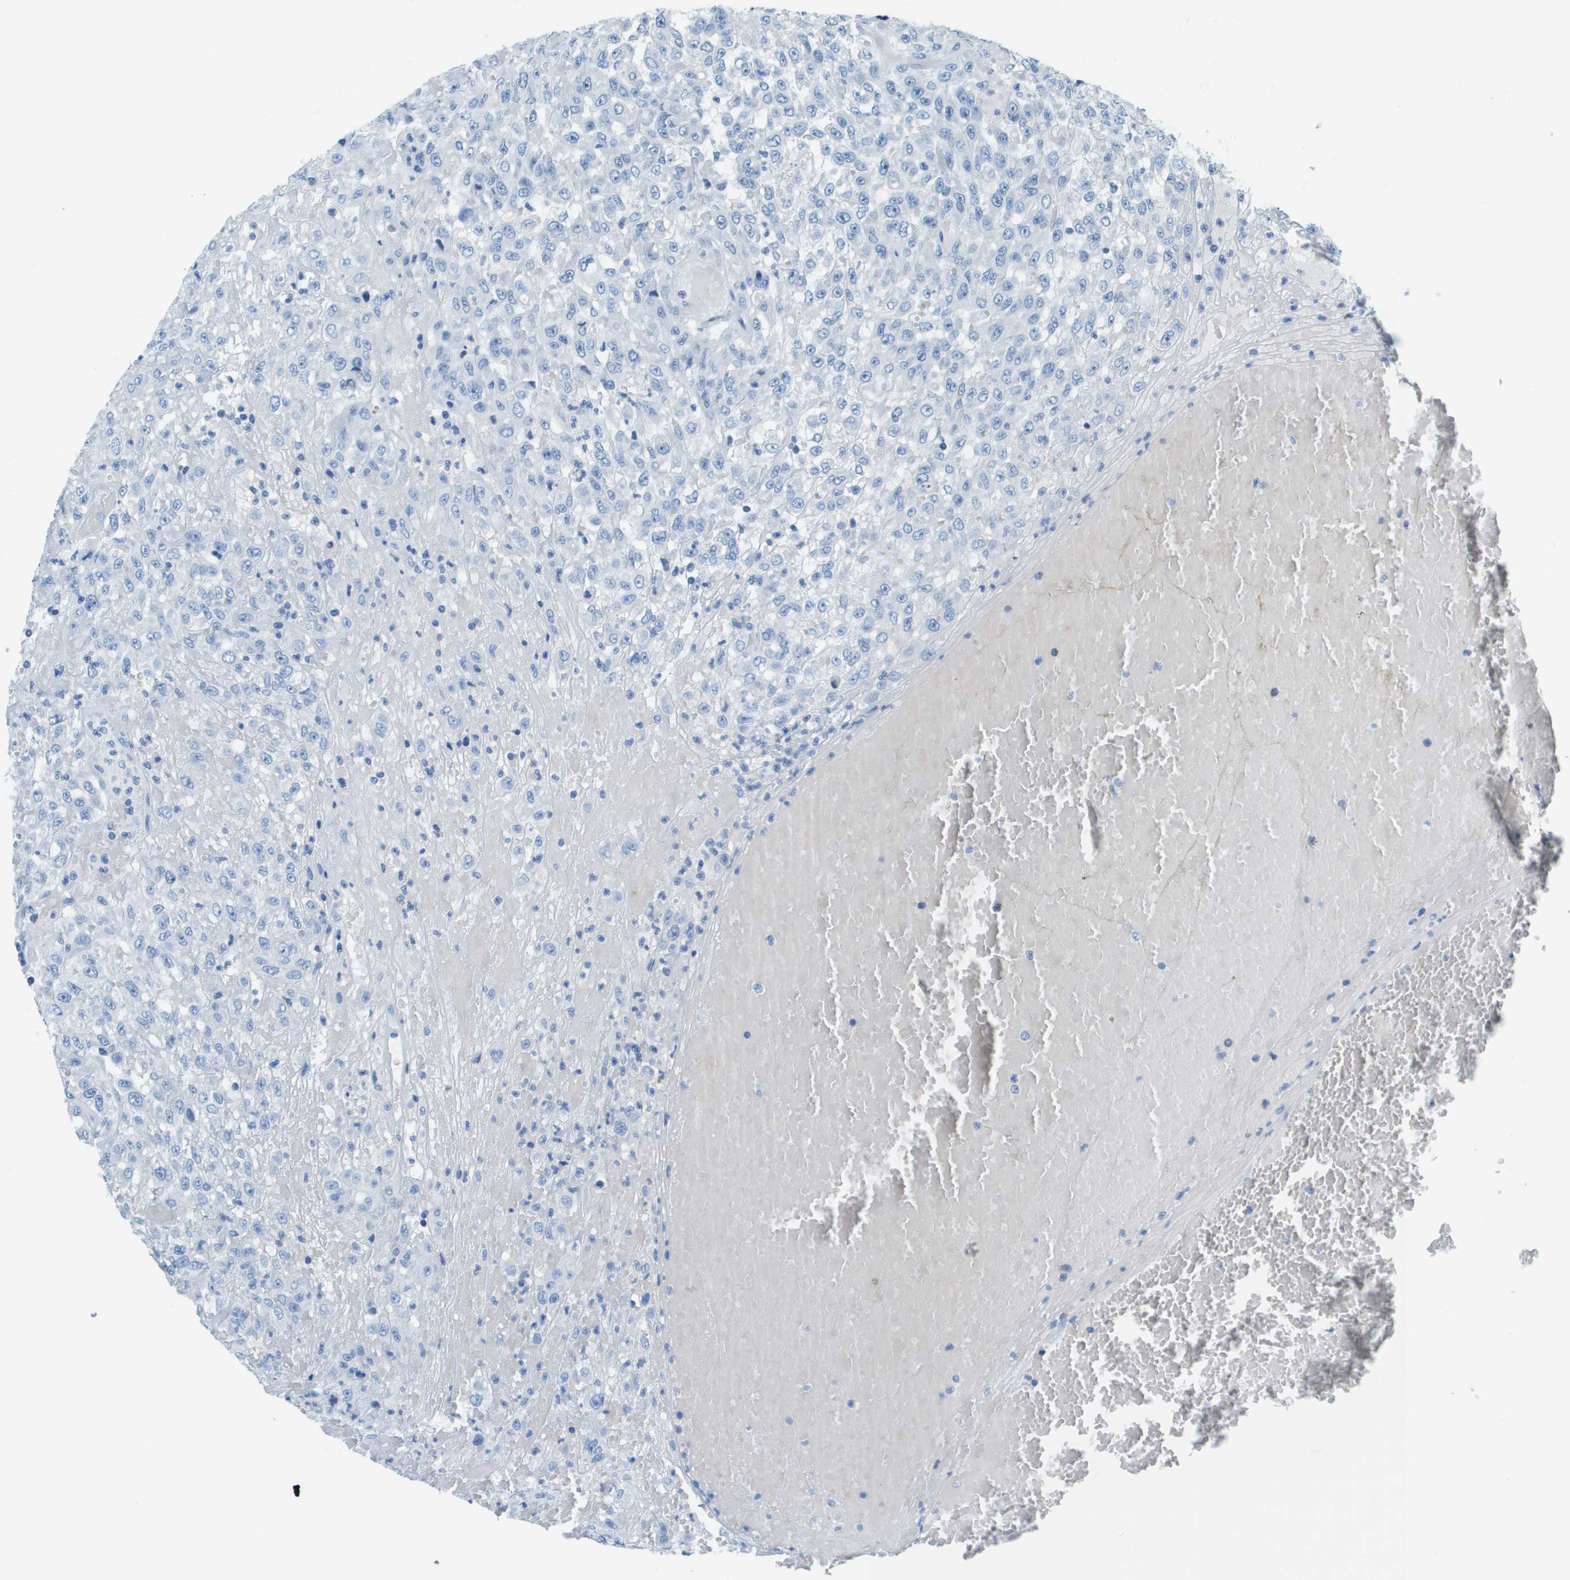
{"staining": {"intensity": "negative", "quantity": "none", "location": "none"}, "tissue": "urothelial cancer", "cell_type": "Tumor cells", "image_type": "cancer", "snomed": [{"axis": "morphology", "description": "Urothelial carcinoma, High grade"}, {"axis": "topography", "description": "Urinary bladder"}], "caption": "High-grade urothelial carcinoma was stained to show a protein in brown. There is no significant positivity in tumor cells.", "gene": "SLC16A10", "patient": {"sex": "male", "age": 46}}